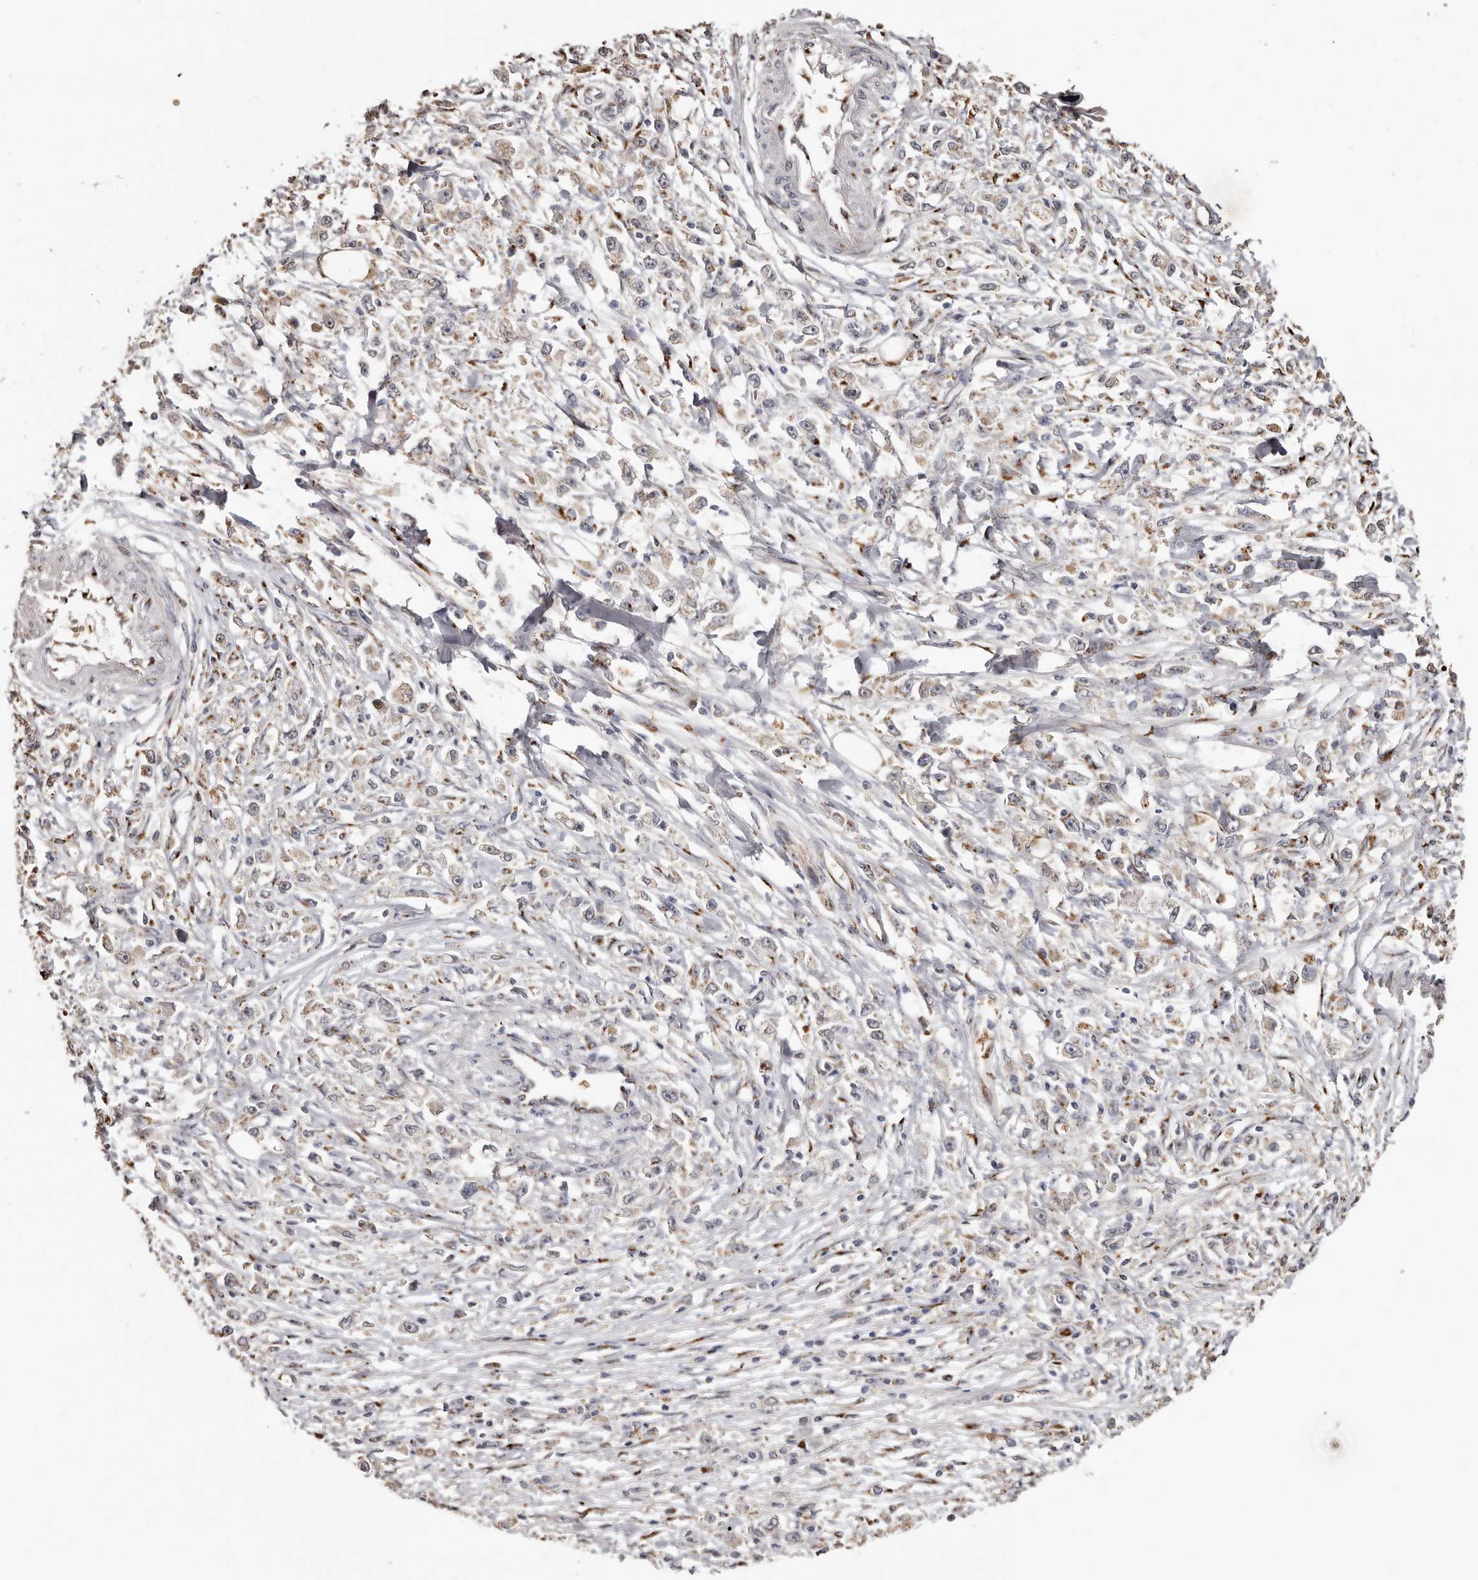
{"staining": {"intensity": "weak", "quantity": "<25%", "location": "cytoplasmic/membranous"}, "tissue": "stomach cancer", "cell_type": "Tumor cells", "image_type": "cancer", "snomed": [{"axis": "morphology", "description": "Adenocarcinoma, NOS"}, {"axis": "topography", "description": "Stomach"}], "caption": "High power microscopy photomicrograph of an immunohistochemistry histopathology image of stomach cancer, revealing no significant staining in tumor cells. (Stains: DAB (3,3'-diaminobenzidine) immunohistochemistry with hematoxylin counter stain, Microscopy: brightfield microscopy at high magnification).", "gene": "ENTREP1", "patient": {"sex": "female", "age": 59}}